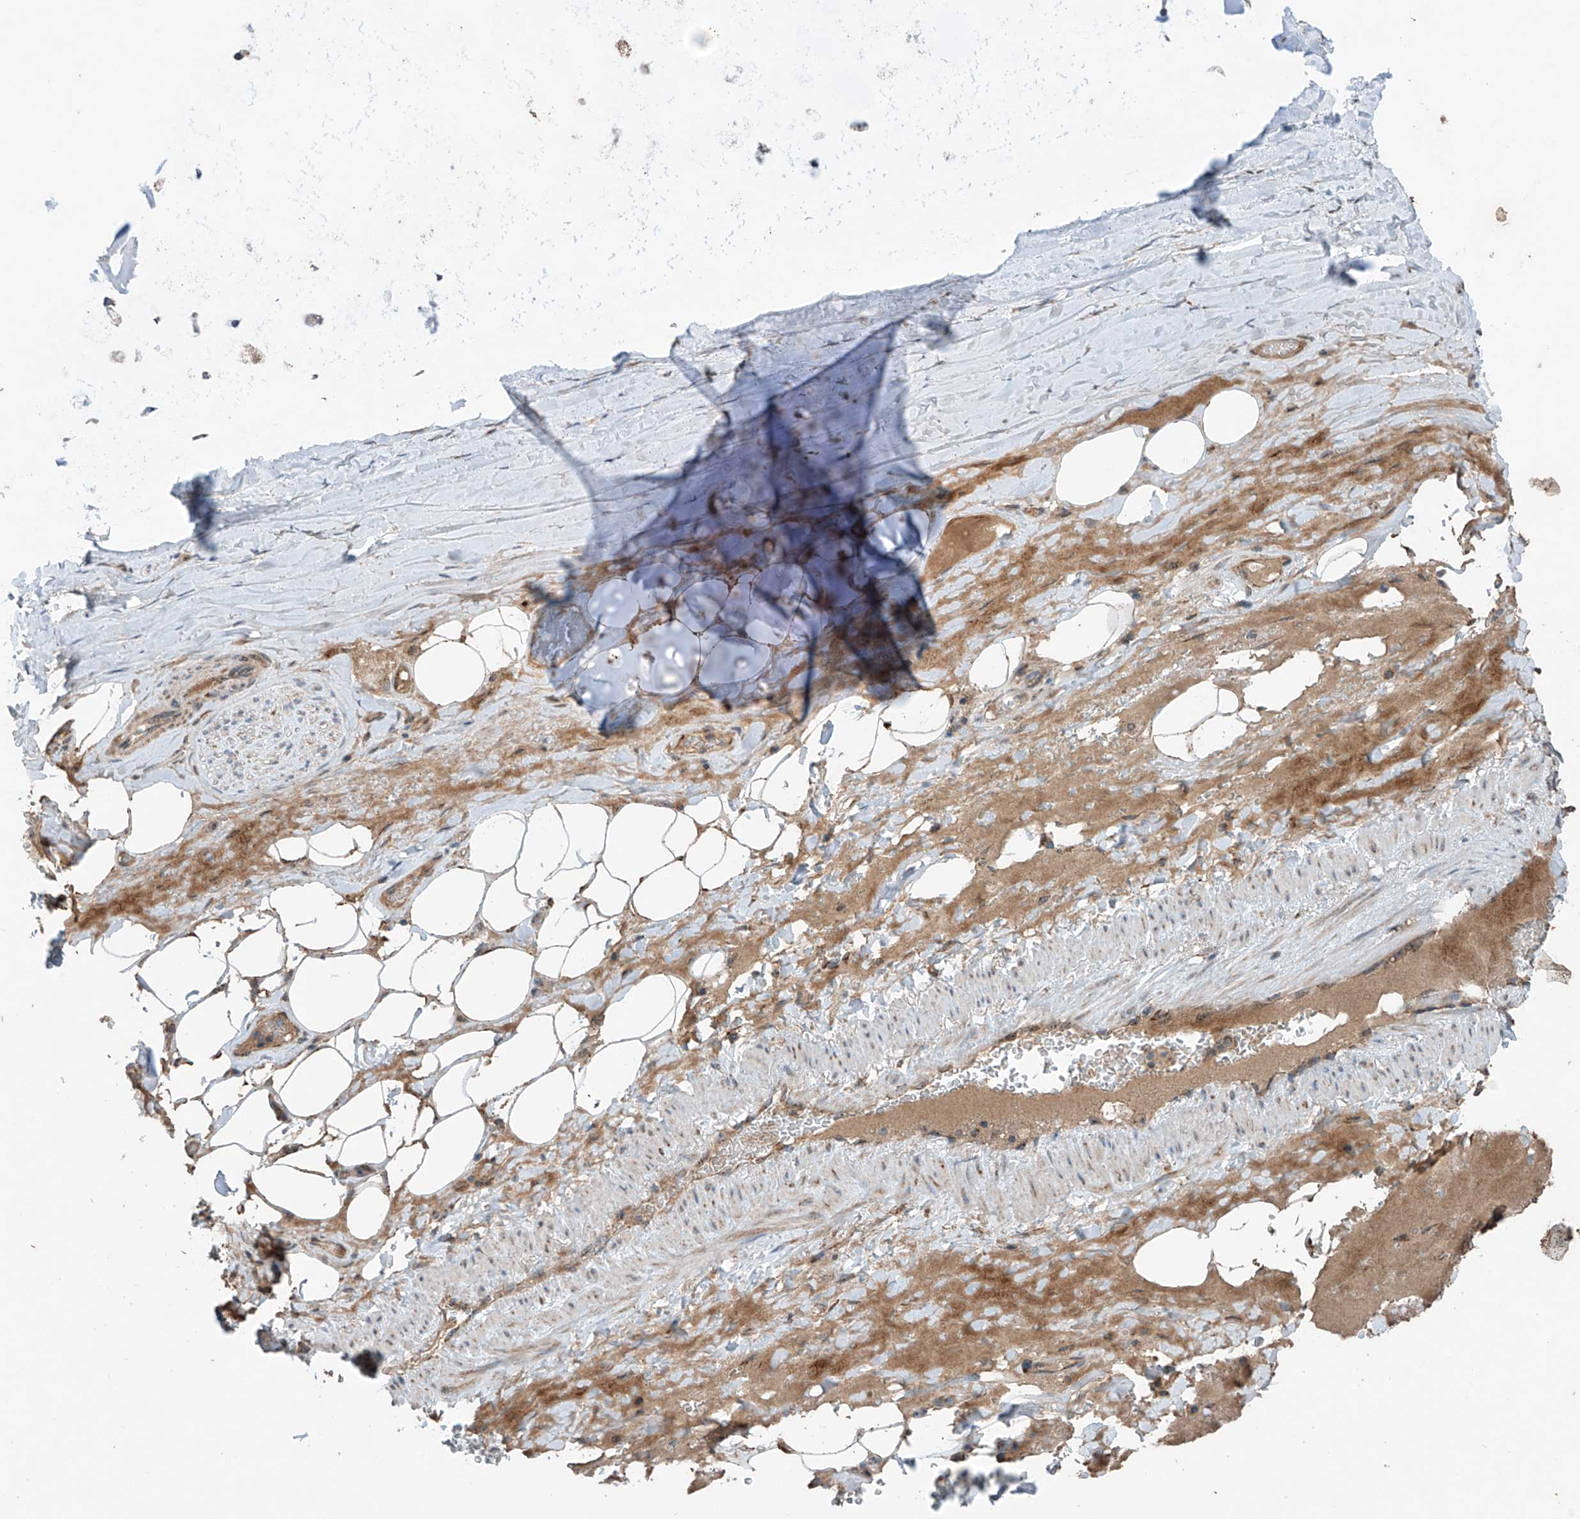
{"staining": {"intensity": "moderate", "quantity": ">75%", "location": "cytoplasmic/membranous"}, "tissue": "adipose tissue", "cell_type": "Adipocytes", "image_type": "normal", "snomed": [{"axis": "morphology", "description": "Normal tissue, NOS"}, {"axis": "topography", "description": "Cartilage tissue"}], "caption": "This image exhibits immunohistochemistry (IHC) staining of benign adipose tissue, with medium moderate cytoplasmic/membranous positivity in about >75% of adipocytes.", "gene": "SAMD3", "patient": {"sex": "female", "age": 63}}